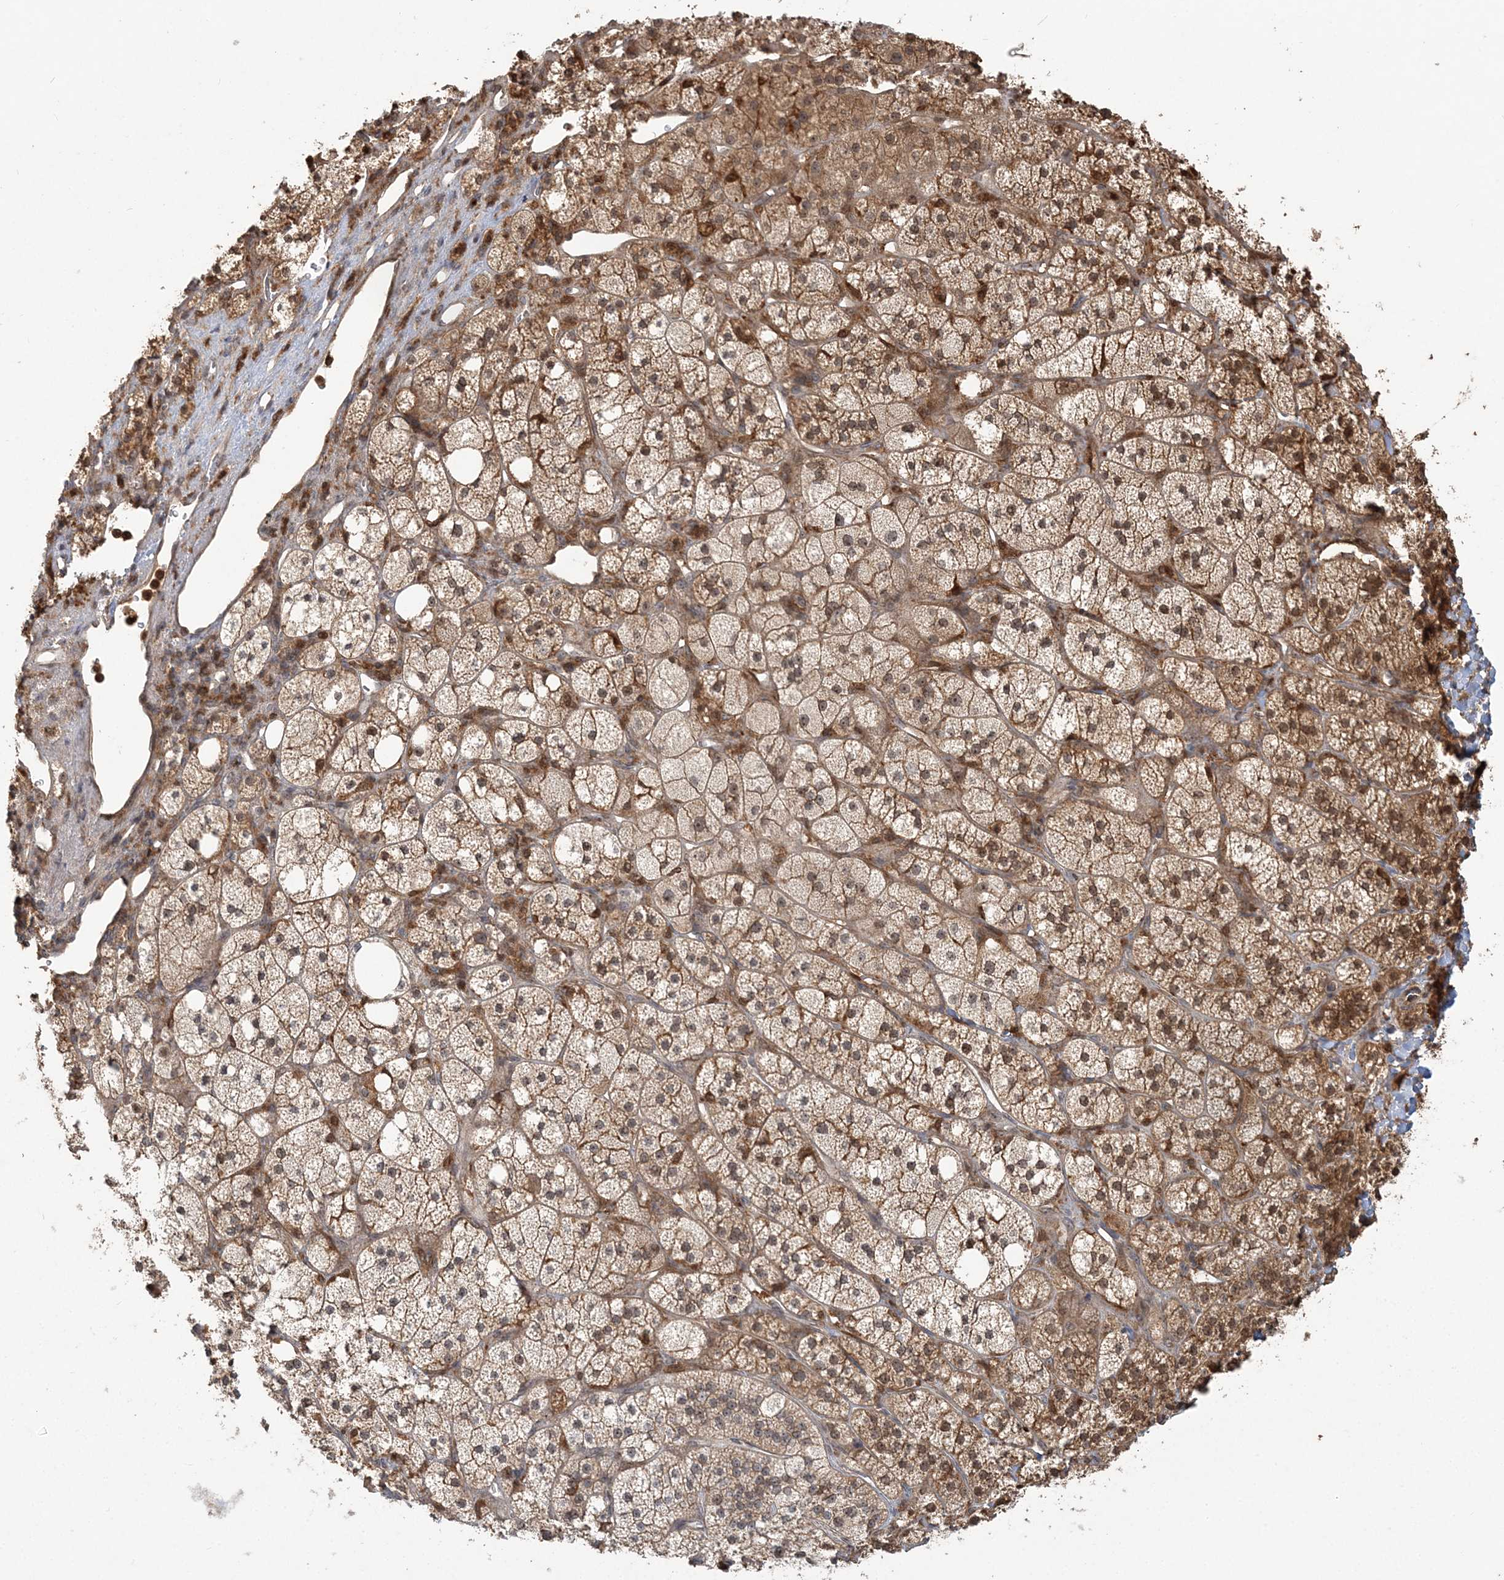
{"staining": {"intensity": "moderate", "quantity": ">75%", "location": "cytoplasmic/membranous,nuclear"}, "tissue": "adrenal gland", "cell_type": "Glandular cells", "image_type": "normal", "snomed": [{"axis": "morphology", "description": "Normal tissue, NOS"}, {"axis": "topography", "description": "Adrenal gland"}], "caption": "IHC photomicrograph of benign human adrenal gland stained for a protein (brown), which displays medium levels of moderate cytoplasmic/membranous,nuclear staining in about >75% of glandular cells.", "gene": "CAB39", "patient": {"sex": "male", "age": 61}}